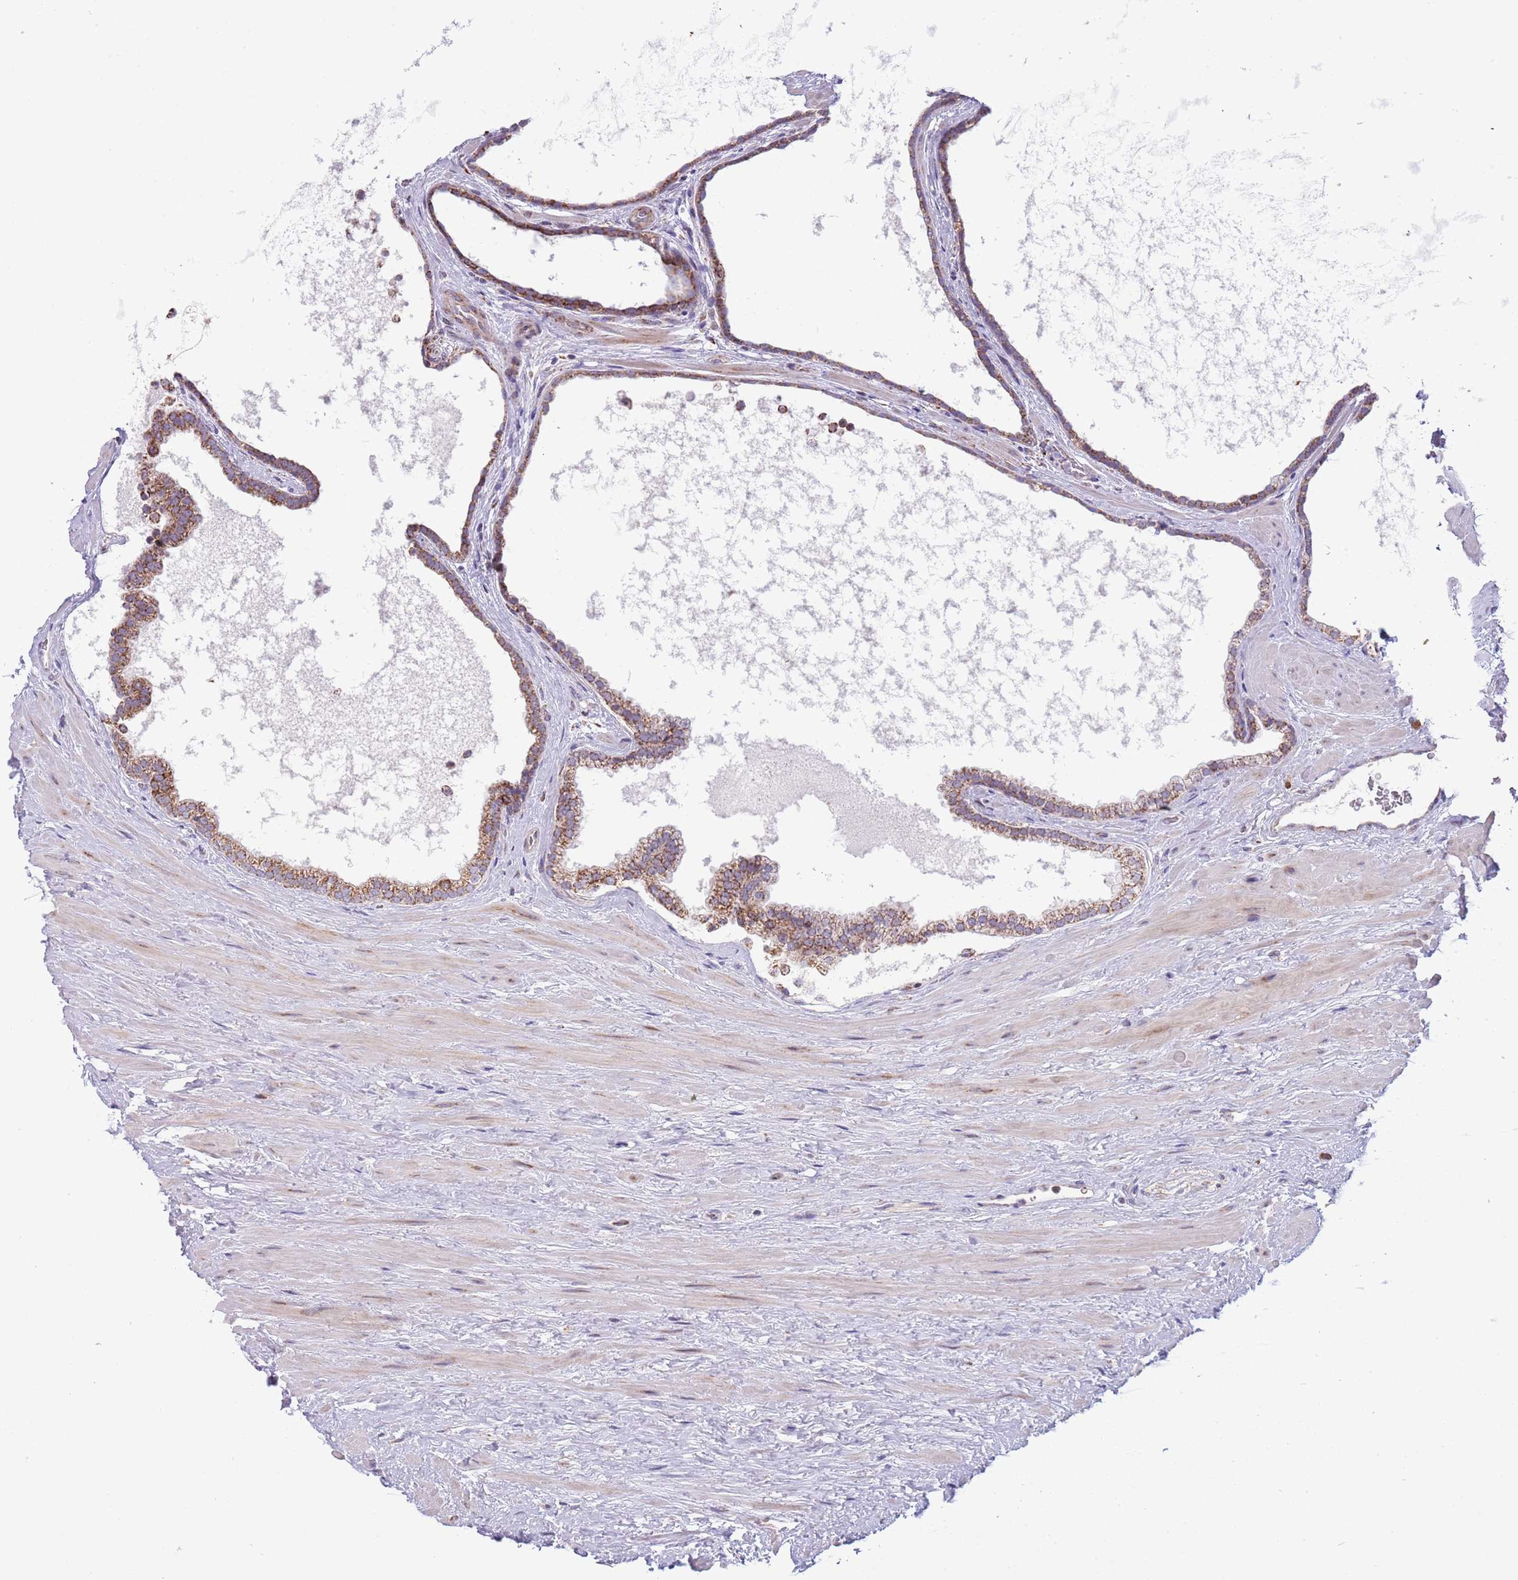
{"staining": {"intensity": "strong", "quantity": ">75%", "location": "cytoplasmic/membranous"}, "tissue": "prostate", "cell_type": "Glandular cells", "image_type": "normal", "snomed": [{"axis": "morphology", "description": "Normal tissue, NOS"}, {"axis": "topography", "description": "Prostate"}], "caption": "Strong cytoplasmic/membranous staining for a protein is appreciated in approximately >75% of glandular cells of benign prostate using immunohistochemistry (IHC).", "gene": "LHX6", "patient": {"sex": "male", "age": 48}}